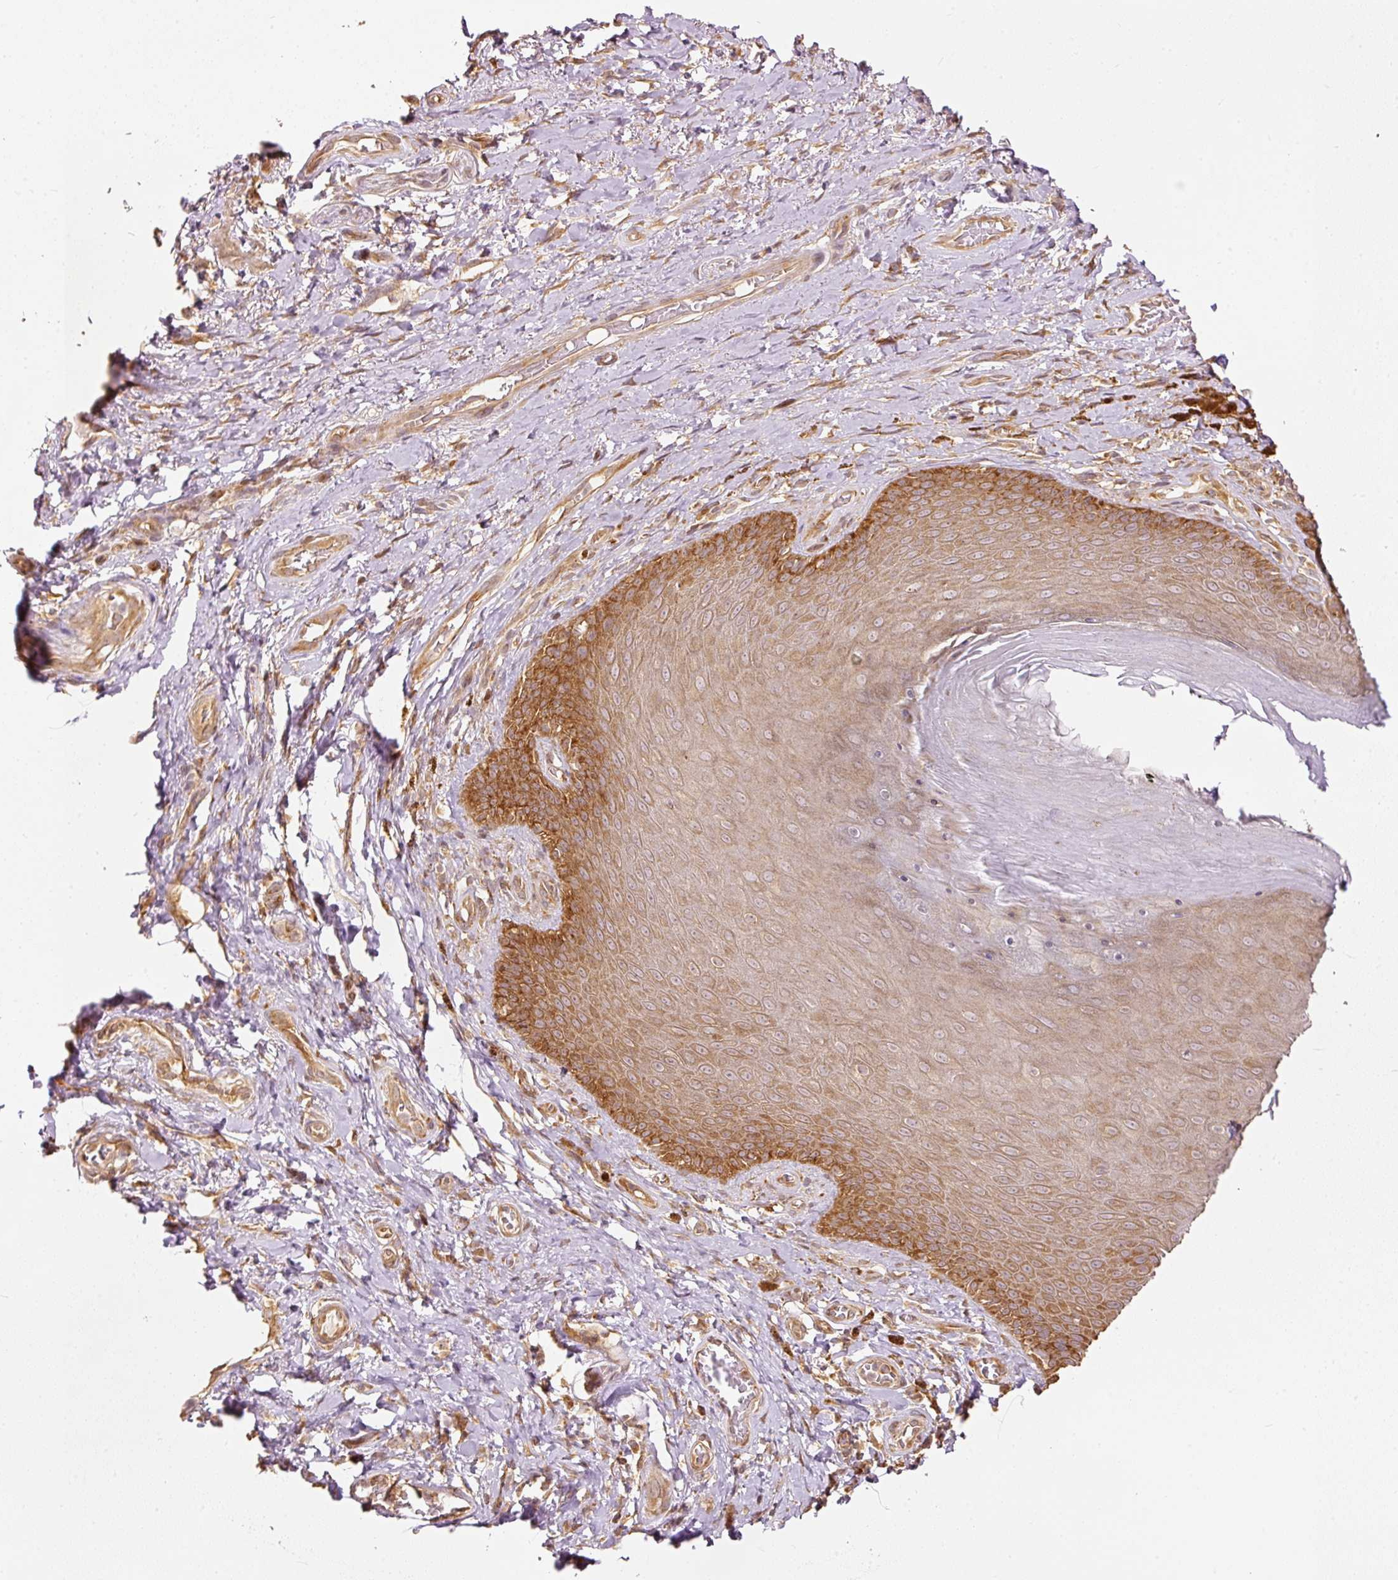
{"staining": {"intensity": "strong", "quantity": ">75%", "location": "cytoplasmic/membranous"}, "tissue": "skin", "cell_type": "Epidermal cells", "image_type": "normal", "snomed": [{"axis": "morphology", "description": "Normal tissue, NOS"}, {"axis": "topography", "description": "Anal"}, {"axis": "topography", "description": "Peripheral nerve tissue"}], "caption": "A brown stain labels strong cytoplasmic/membranous expression of a protein in epidermal cells of unremarkable skin. (brown staining indicates protein expression, while blue staining denotes nuclei).", "gene": "EIF3B", "patient": {"sex": "male", "age": 53}}